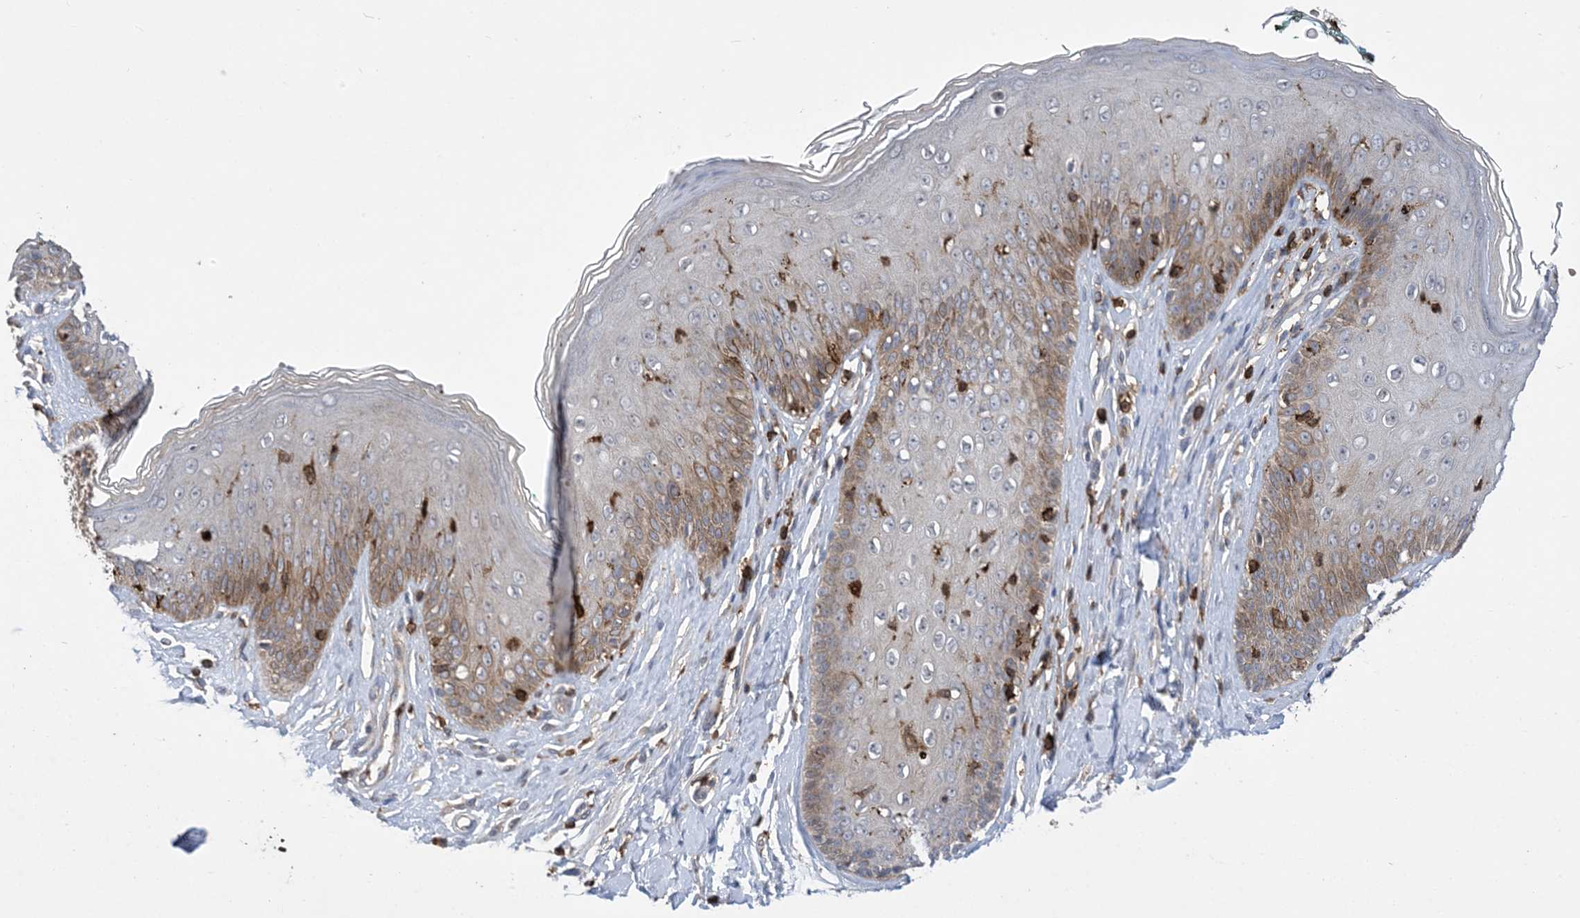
{"staining": {"intensity": "moderate", "quantity": "<25%", "location": "cytoplasmic/membranous"}, "tissue": "skin", "cell_type": "Epidermal cells", "image_type": "normal", "snomed": [{"axis": "morphology", "description": "Normal tissue, NOS"}, {"axis": "morphology", "description": "Squamous cell carcinoma, NOS"}, {"axis": "topography", "description": "Vulva"}], "caption": "The photomicrograph displays staining of unremarkable skin, revealing moderate cytoplasmic/membranous protein expression (brown color) within epidermal cells.", "gene": "AK9", "patient": {"sex": "female", "age": 85}}